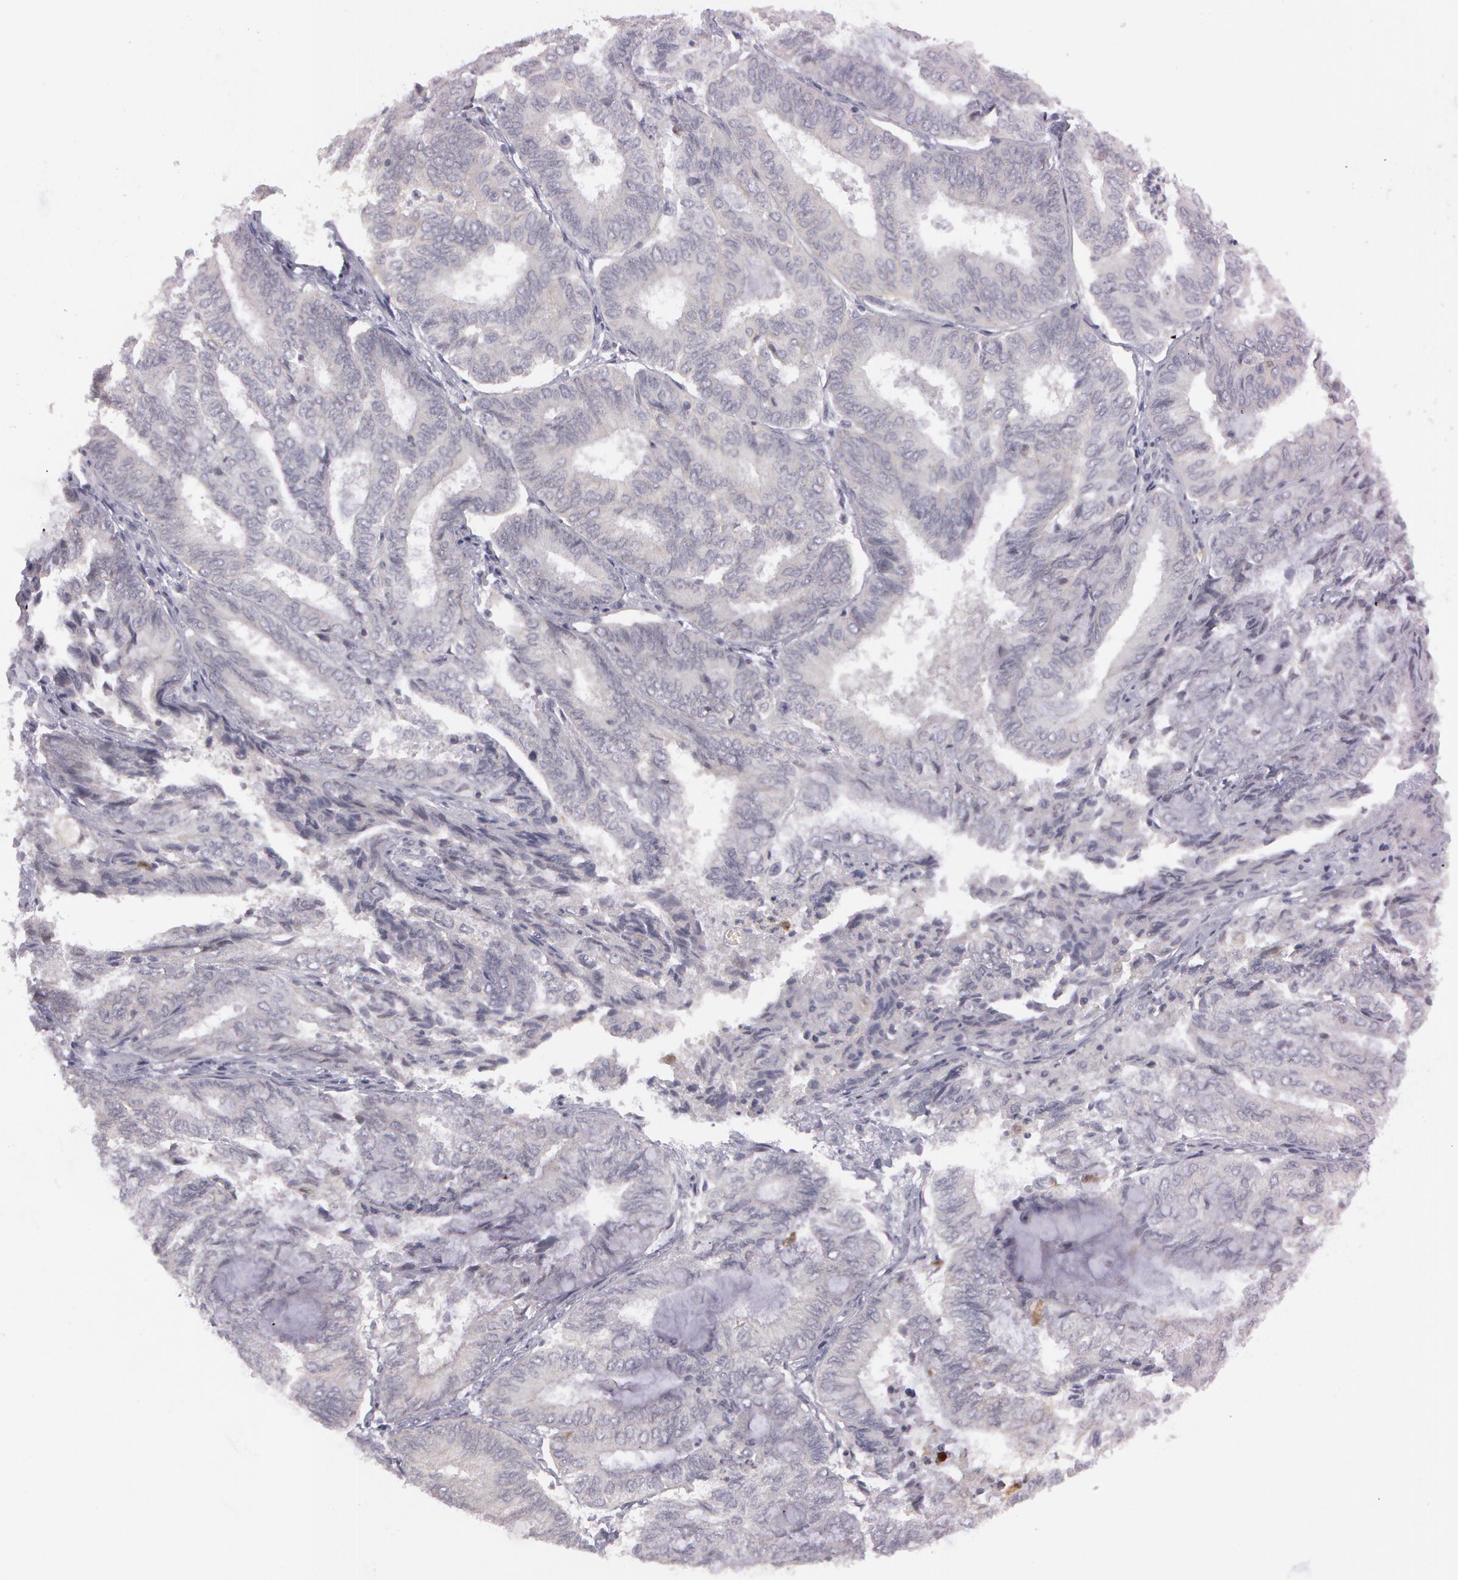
{"staining": {"intensity": "negative", "quantity": "none", "location": "none"}, "tissue": "endometrial cancer", "cell_type": "Tumor cells", "image_type": "cancer", "snomed": [{"axis": "morphology", "description": "Adenocarcinoma, NOS"}, {"axis": "topography", "description": "Endometrium"}], "caption": "IHC histopathology image of neoplastic tissue: endometrial cancer stained with DAB displays no significant protein positivity in tumor cells.", "gene": "IL1RN", "patient": {"sex": "female", "age": 59}}